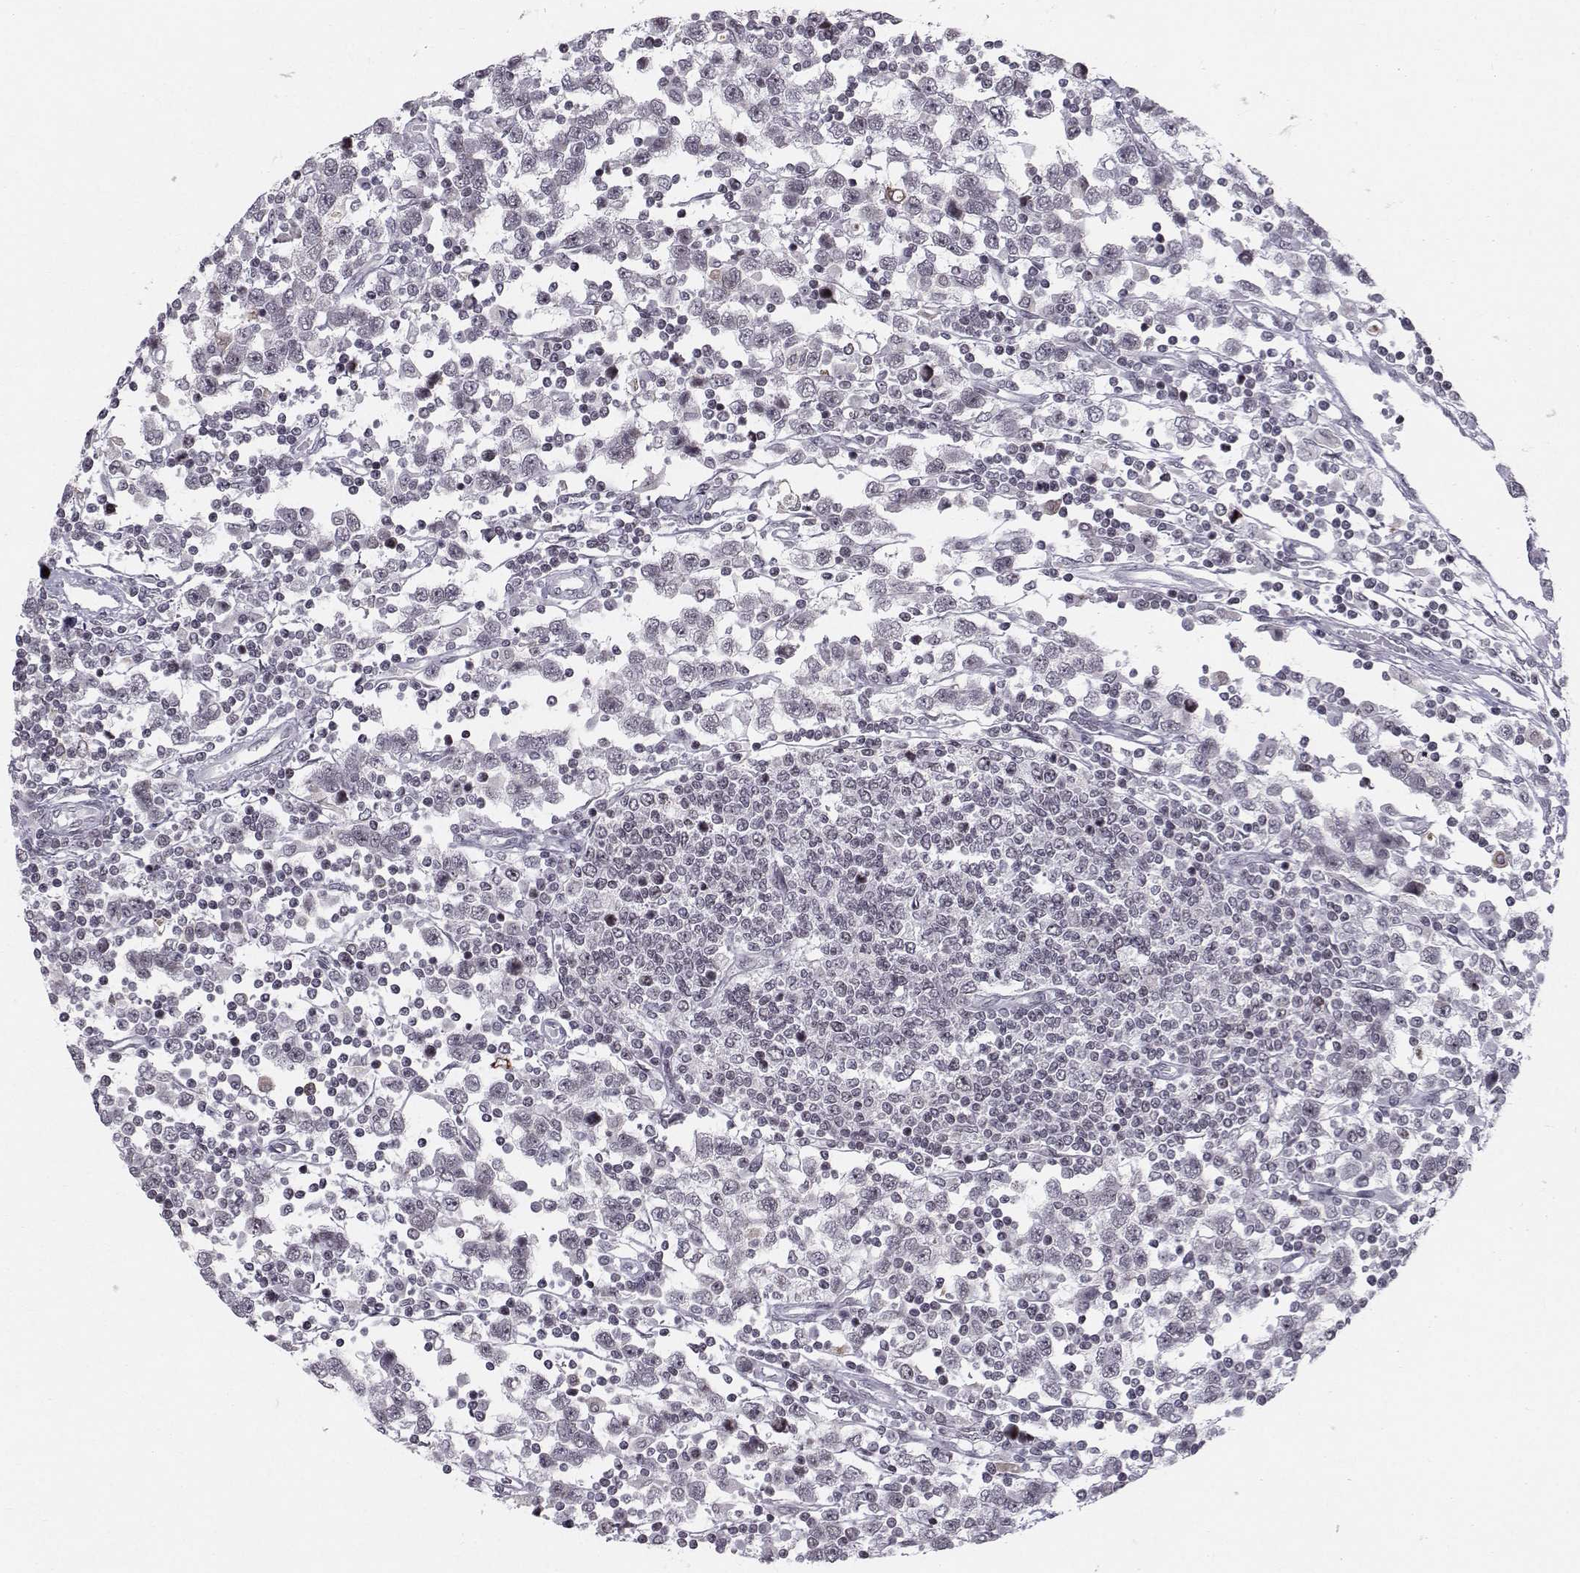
{"staining": {"intensity": "negative", "quantity": "none", "location": "none"}, "tissue": "testis cancer", "cell_type": "Tumor cells", "image_type": "cancer", "snomed": [{"axis": "morphology", "description": "Seminoma, NOS"}, {"axis": "topography", "description": "Testis"}], "caption": "Immunohistochemical staining of testis seminoma demonstrates no significant staining in tumor cells.", "gene": "MARCHF4", "patient": {"sex": "male", "age": 34}}